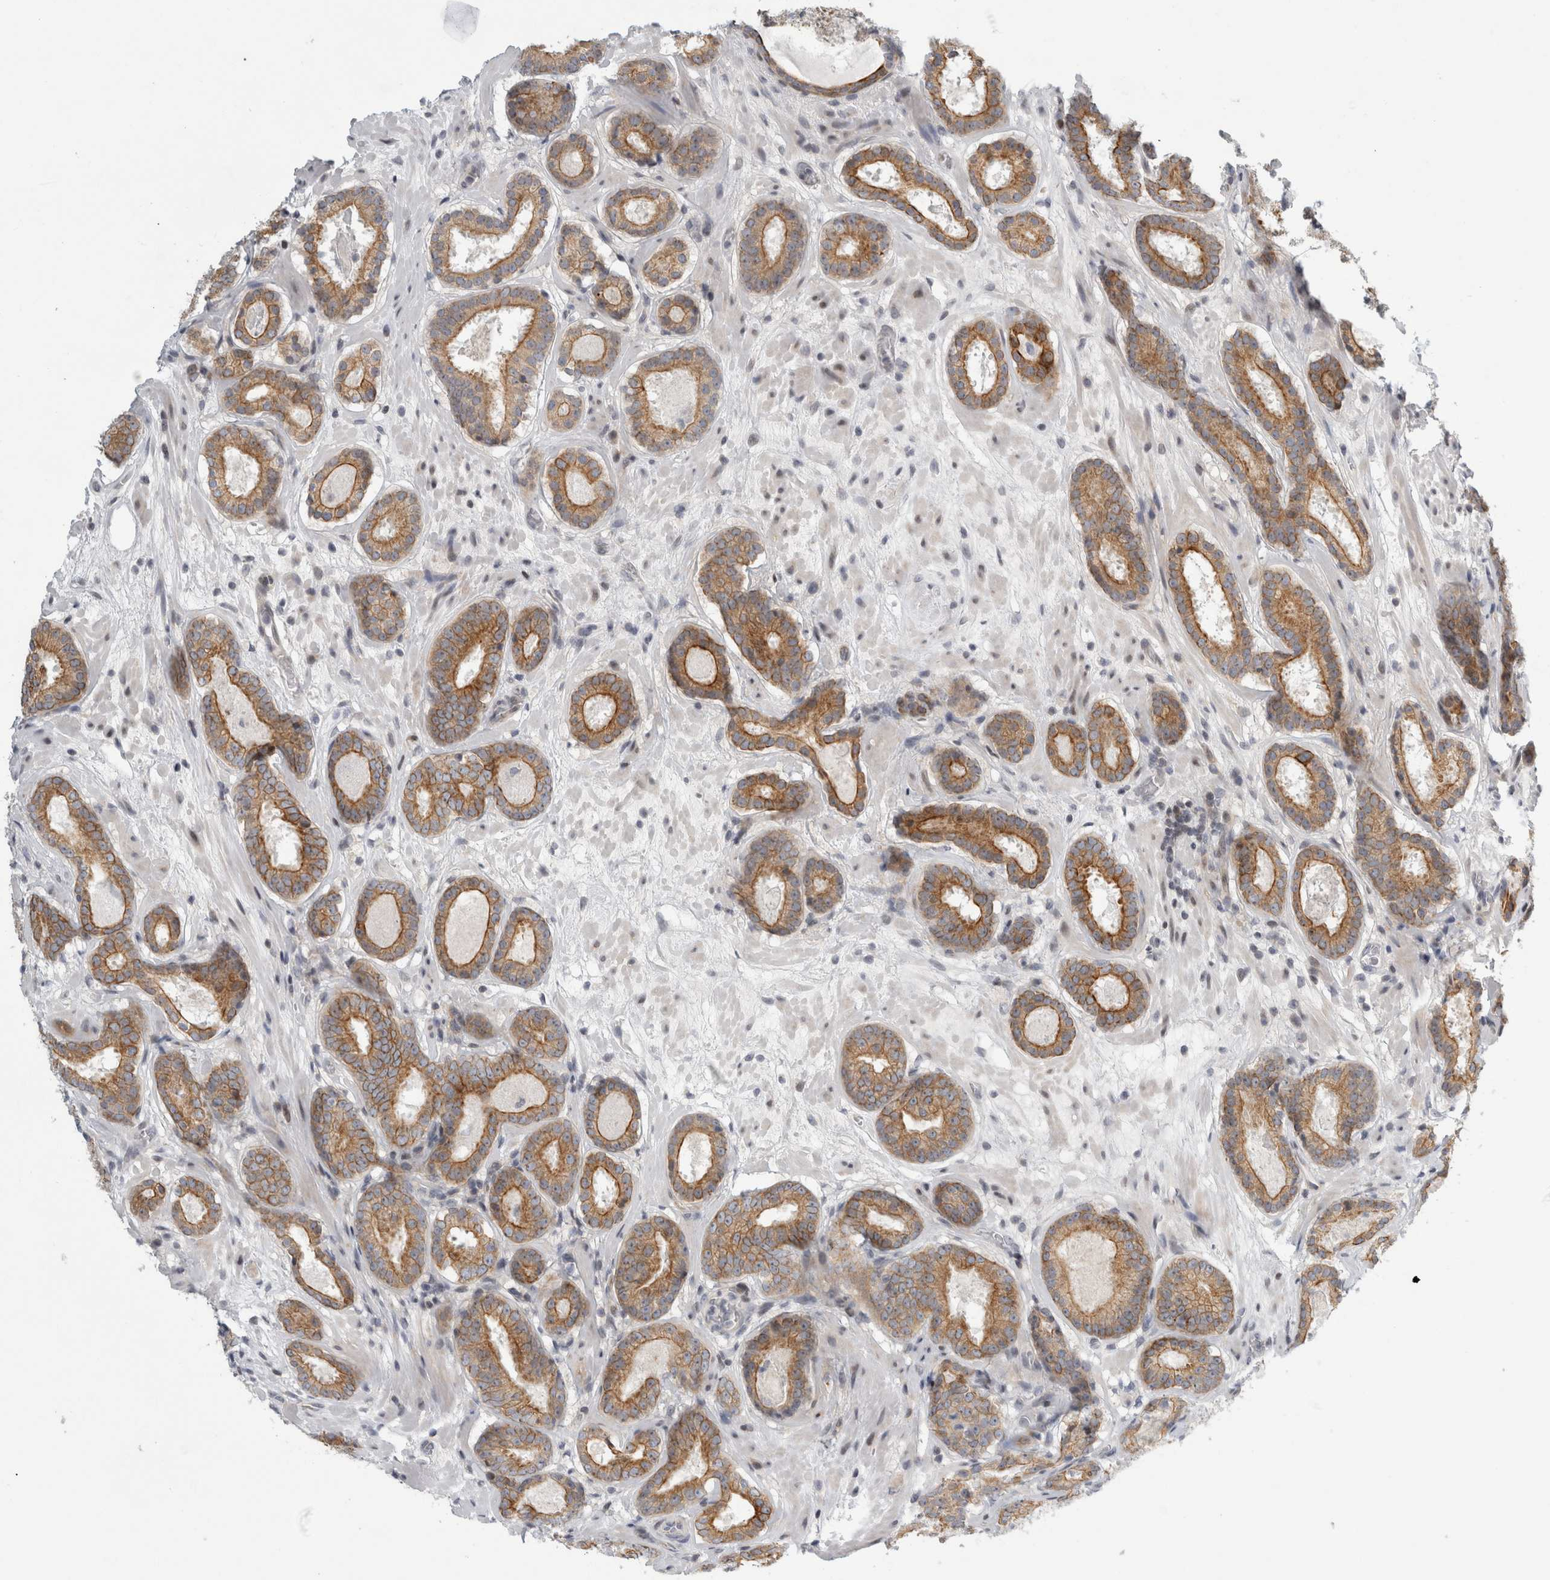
{"staining": {"intensity": "moderate", "quantity": ">75%", "location": "cytoplasmic/membranous"}, "tissue": "prostate cancer", "cell_type": "Tumor cells", "image_type": "cancer", "snomed": [{"axis": "morphology", "description": "Adenocarcinoma, Low grade"}, {"axis": "topography", "description": "Prostate"}], "caption": "The immunohistochemical stain highlights moderate cytoplasmic/membranous staining in tumor cells of adenocarcinoma (low-grade) (prostate) tissue.", "gene": "UTP25", "patient": {"sex": "male", "age": 69}}